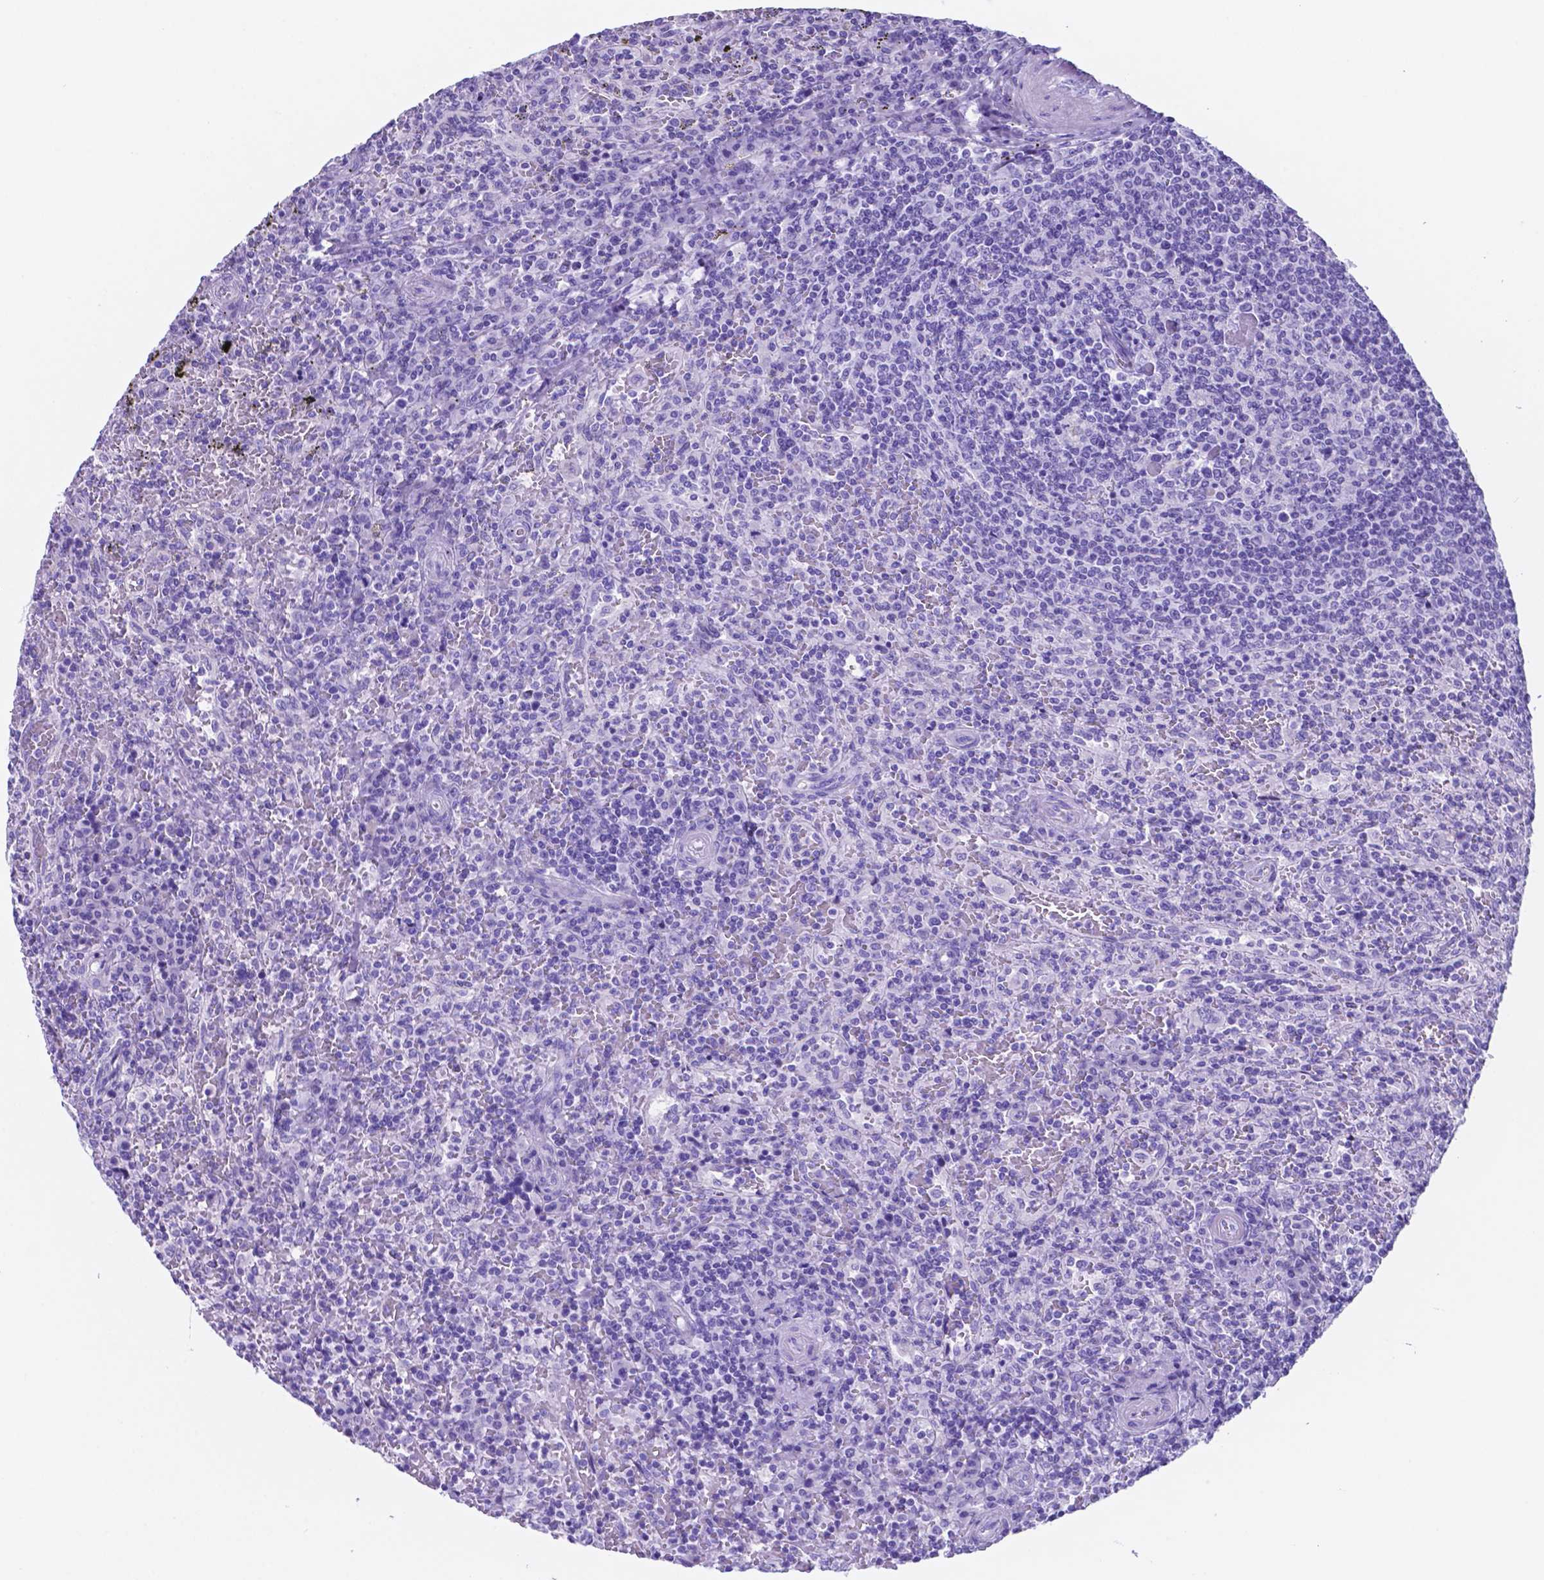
{"staining": {"intensity": "negative", "quantity": "none", "location": "none"}, "tissue": "lymphoma", "cell_type": "Tumor cells", "image_type": "cancer", "snomed": [{"axis": "morphology", "description": "Malignant lymphoma, non-Hodgkin's type, Low grade"}, {"axis": "topography", "description": "Spleen"}], "caption": "A micrograph of low-grade malignant lymphoma, non-Hodgkin's type stained for a protein reveals no brown staining in tumor cells.", "gene": "DNAAF8", "patient": {"sex": "male", "age": 62}}